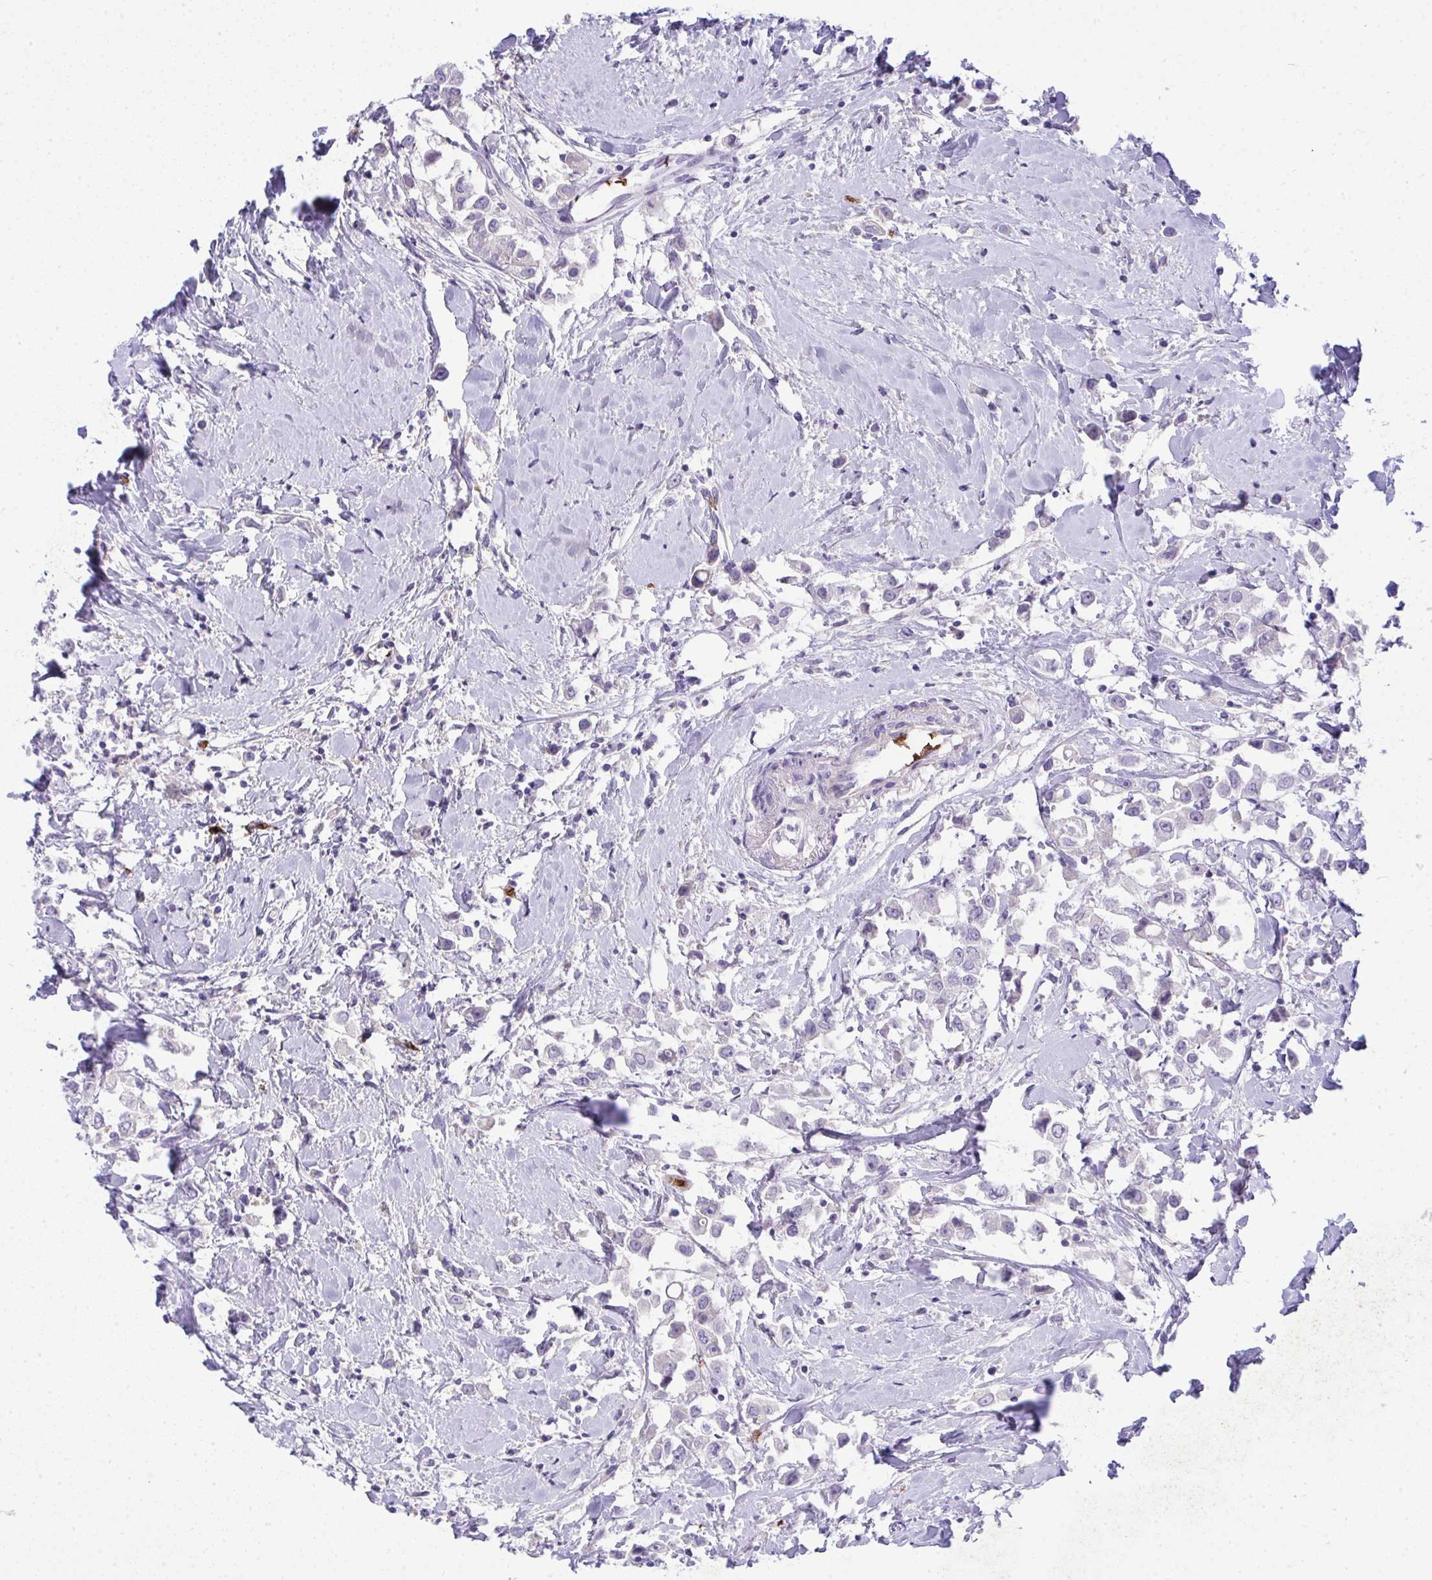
{"staining": {"intensity": "negative", "quantity": "none", "location": "none"}, "tissue": "breast cancer", "cell_type": "Tumor cells", "image_type": "cancer", "snomed": [{"axis": "morphology", "description": "Duct carcinoma"}, {"axis": "topography", "description": "Breast"}], "caption": "DAB immunohistochemical staining of human breast cancer (invasive ductal carcinoma) displays no significant expression in tumor cells.", "gene": "SPTB", "patient": {"sex": "female", "age": 61}}